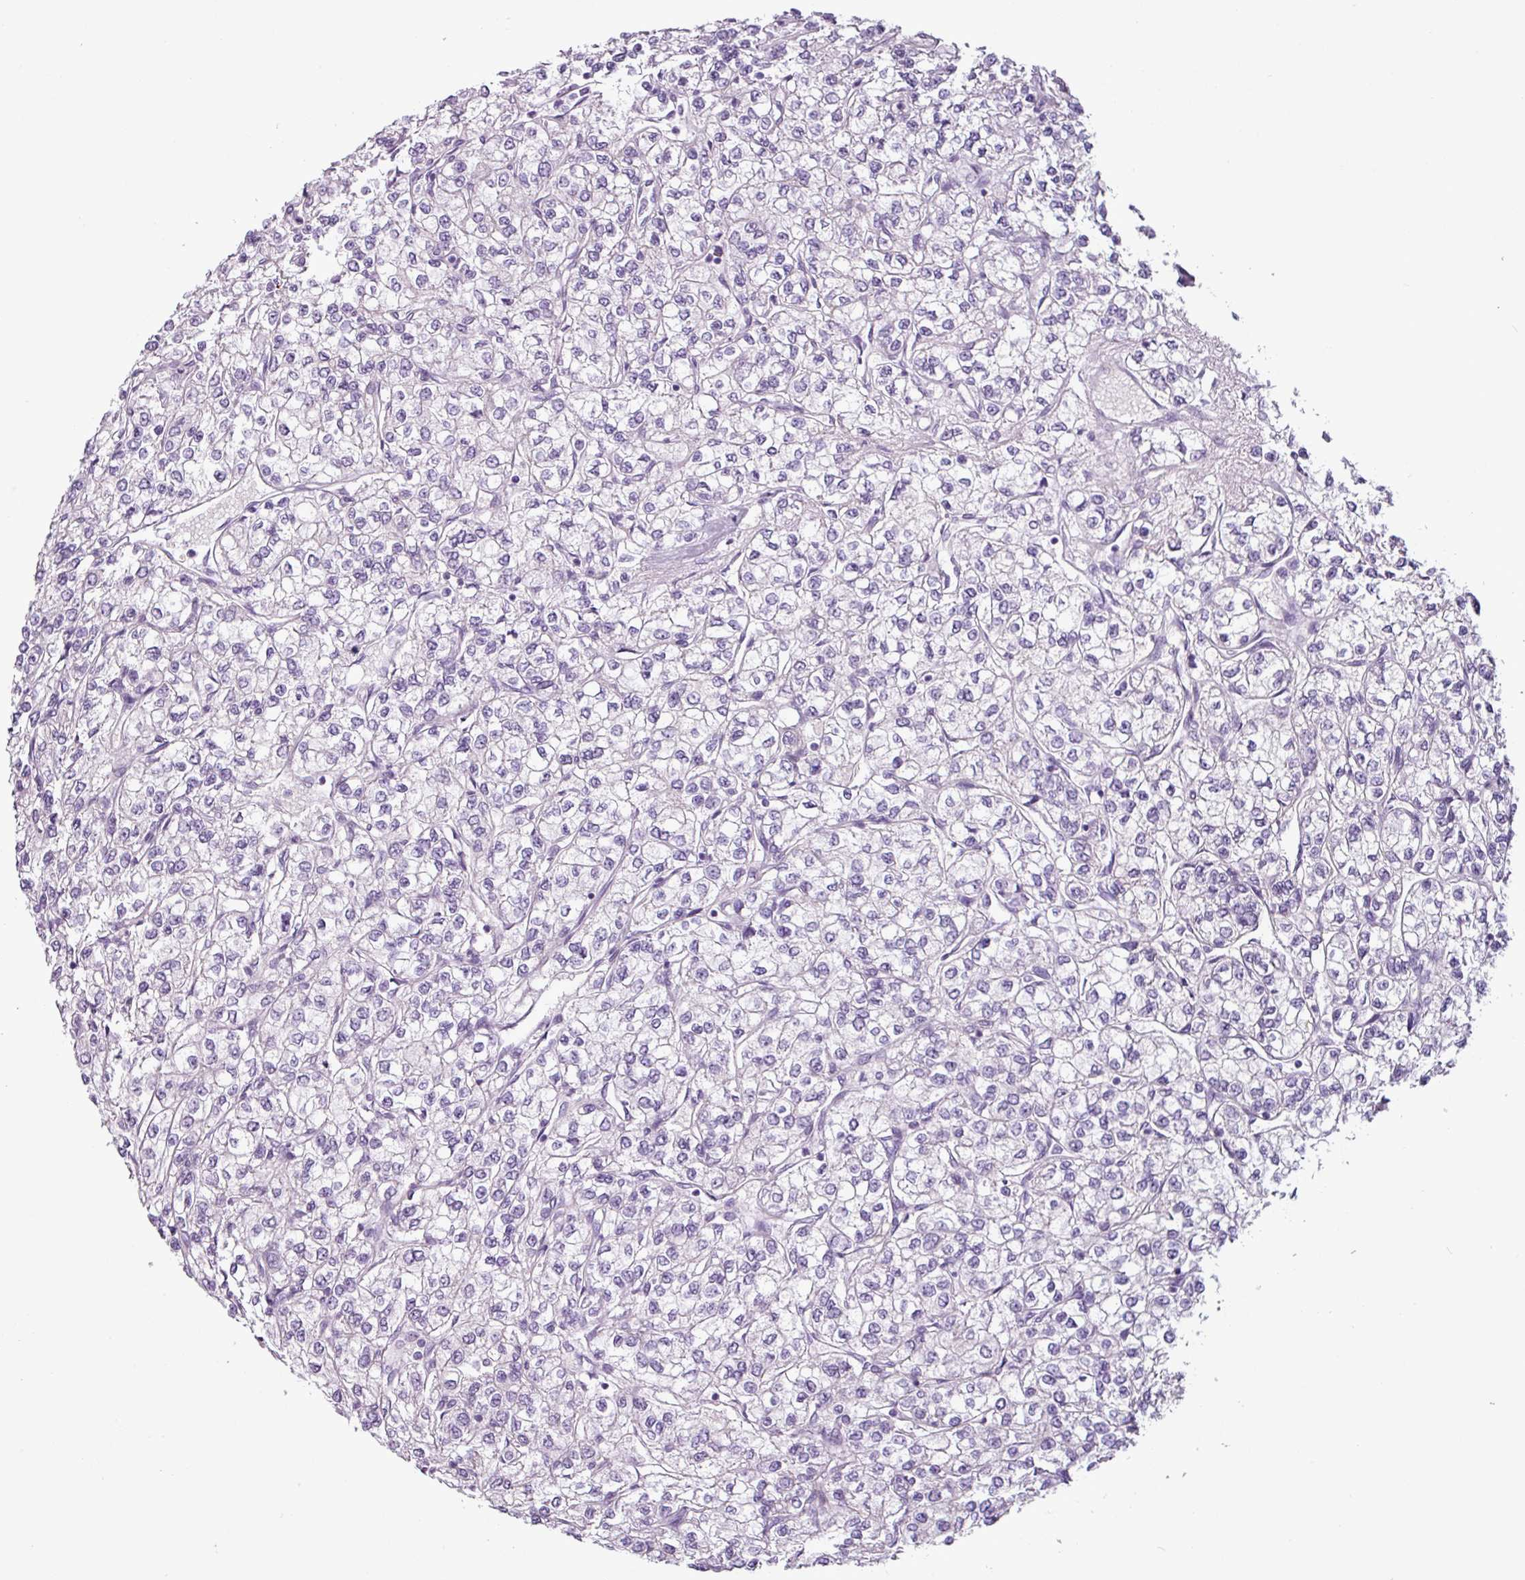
{"staining": {"intensity": "negative", "quantity": "none", "location": "none"}, "tissue": "renal cancer", "cell_type": "Tumor cells", "image_type": "cancer", "snomed": [{"axis": "morphology", "description": "Adenocarcinoma, NOS"}, {"axis": "topography", "description": "Kidney"}], "caption": "Photomicrograph shows no protein staining in tumor cells of renal cancer tissue. (Immunohistochemistry, brightfield microscopy, high magnification).", "gene": "ATP10A", "patient": {"sex": "male", "age": 80}}